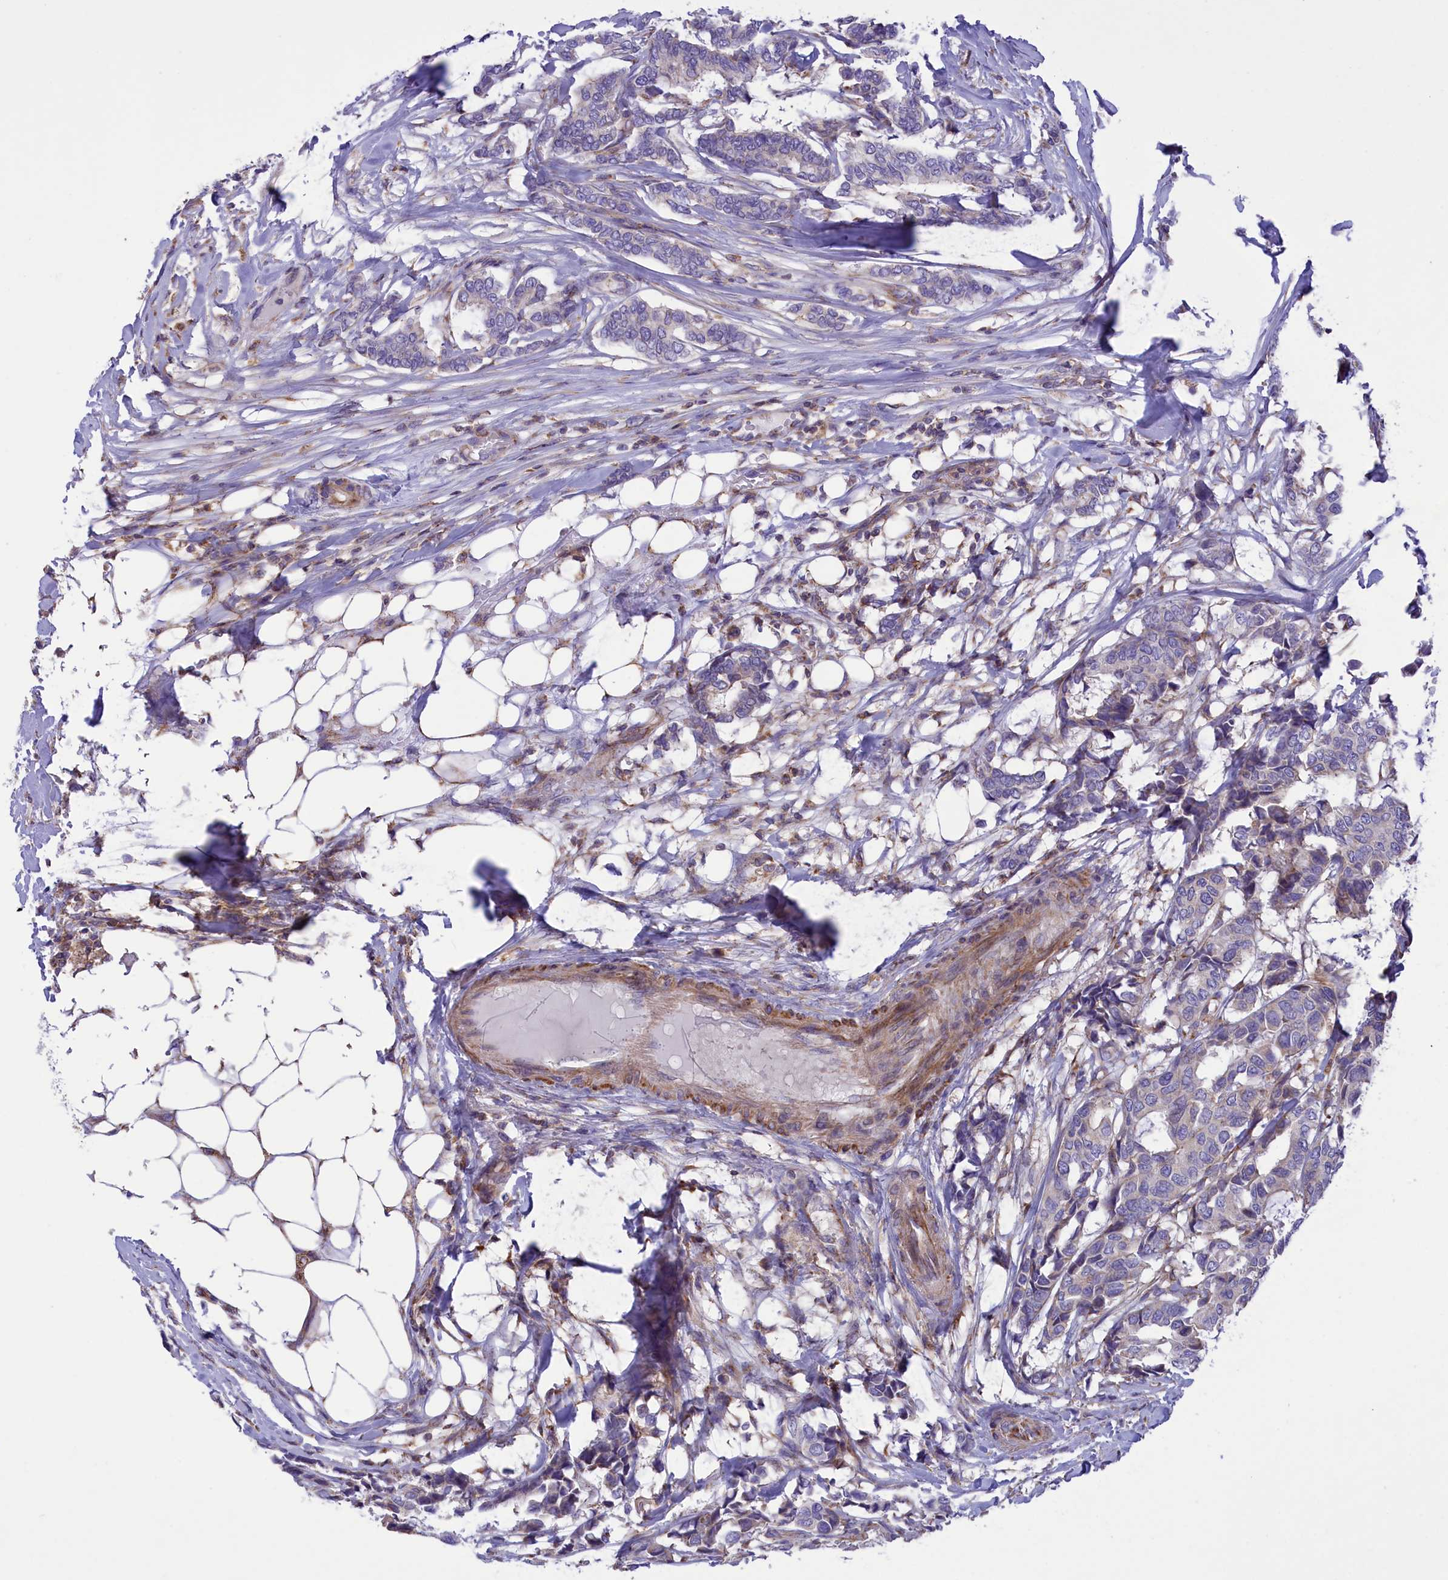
{"staining": {"intensity": "negative", "quantity": "none", "location": "none"}, "tissue": "breast cancer", "cell_type": "Tumor cells", "image_type": "cancer", "snomed": [{"axis": "morphology", "description": "Duct carcinoma"}, {"axis": "topography", "description": "Breast"}], "caption": "Tumor cells show no significant positivity in breast intraductal carcinoma. (Brightfield microscopy of DAB immunohistochemistry (IHC) at high magnification).", "gene": "CORO7-PAM16", "patient": {"sex": "female", "age": 87}}